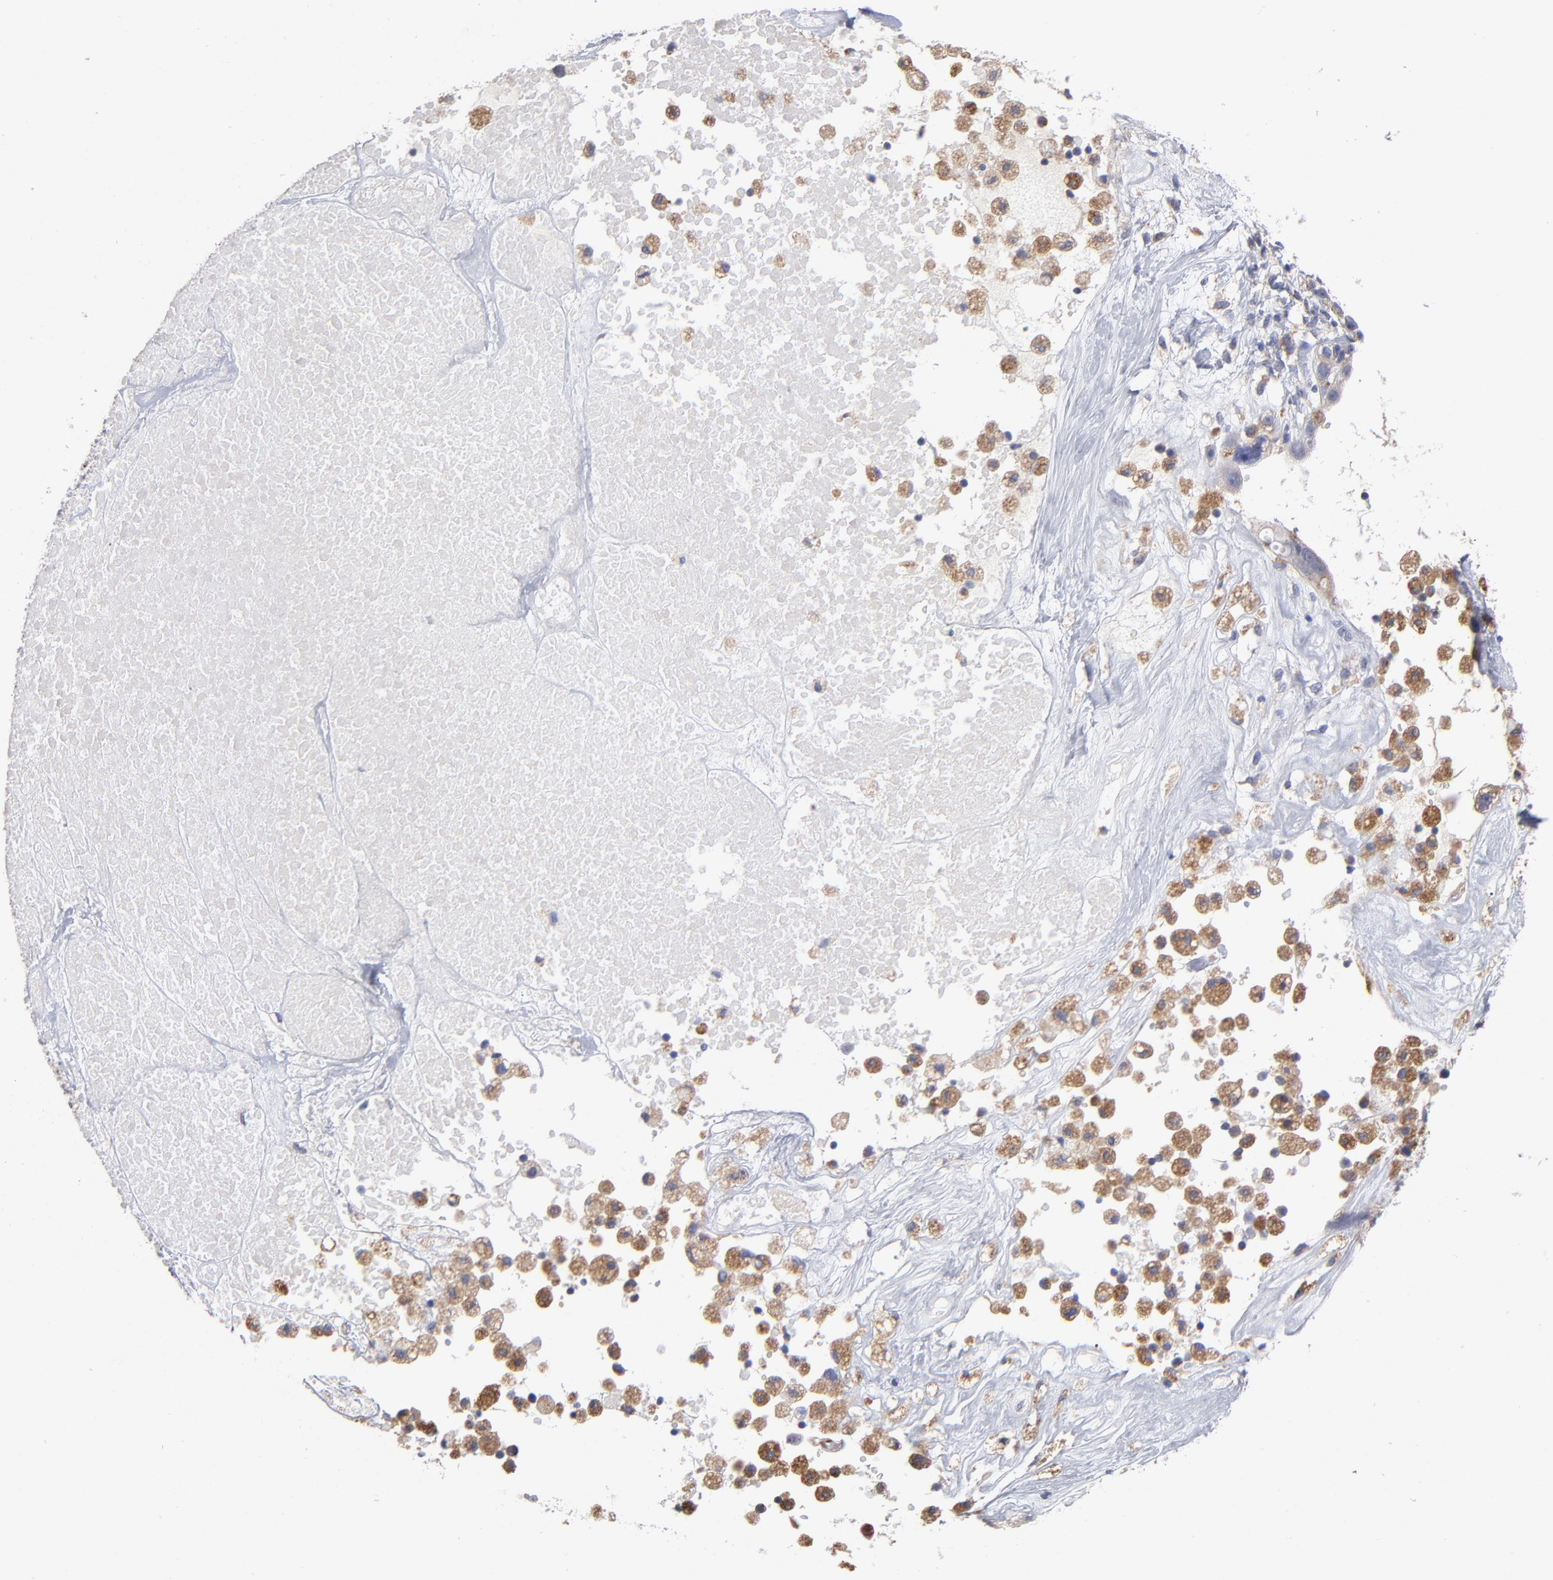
{"staining": {"intensity": "weak", "quantity": "25%-75%", "location": "cytoplasmic/membranous"}, "tissue": "ovarian cancer", "cell_type": "Tumor cells", "image_type": "cancer", "snomed": [{"axis": "morphology", "description": "Cystadenocarcinoma, serous, NOS"}, {"axis": "topography", "description": "Ovary"}], "caption": "Immunohistochemistry (IHC) of serous cystadenocarcinoma (ovarian) reveals low levels of weak cytoplasmic/membranous positivity in about 25%-75% of tumor cells.", "gene": "RRAGB", "patient": {"sex": "female", "age": 66}}